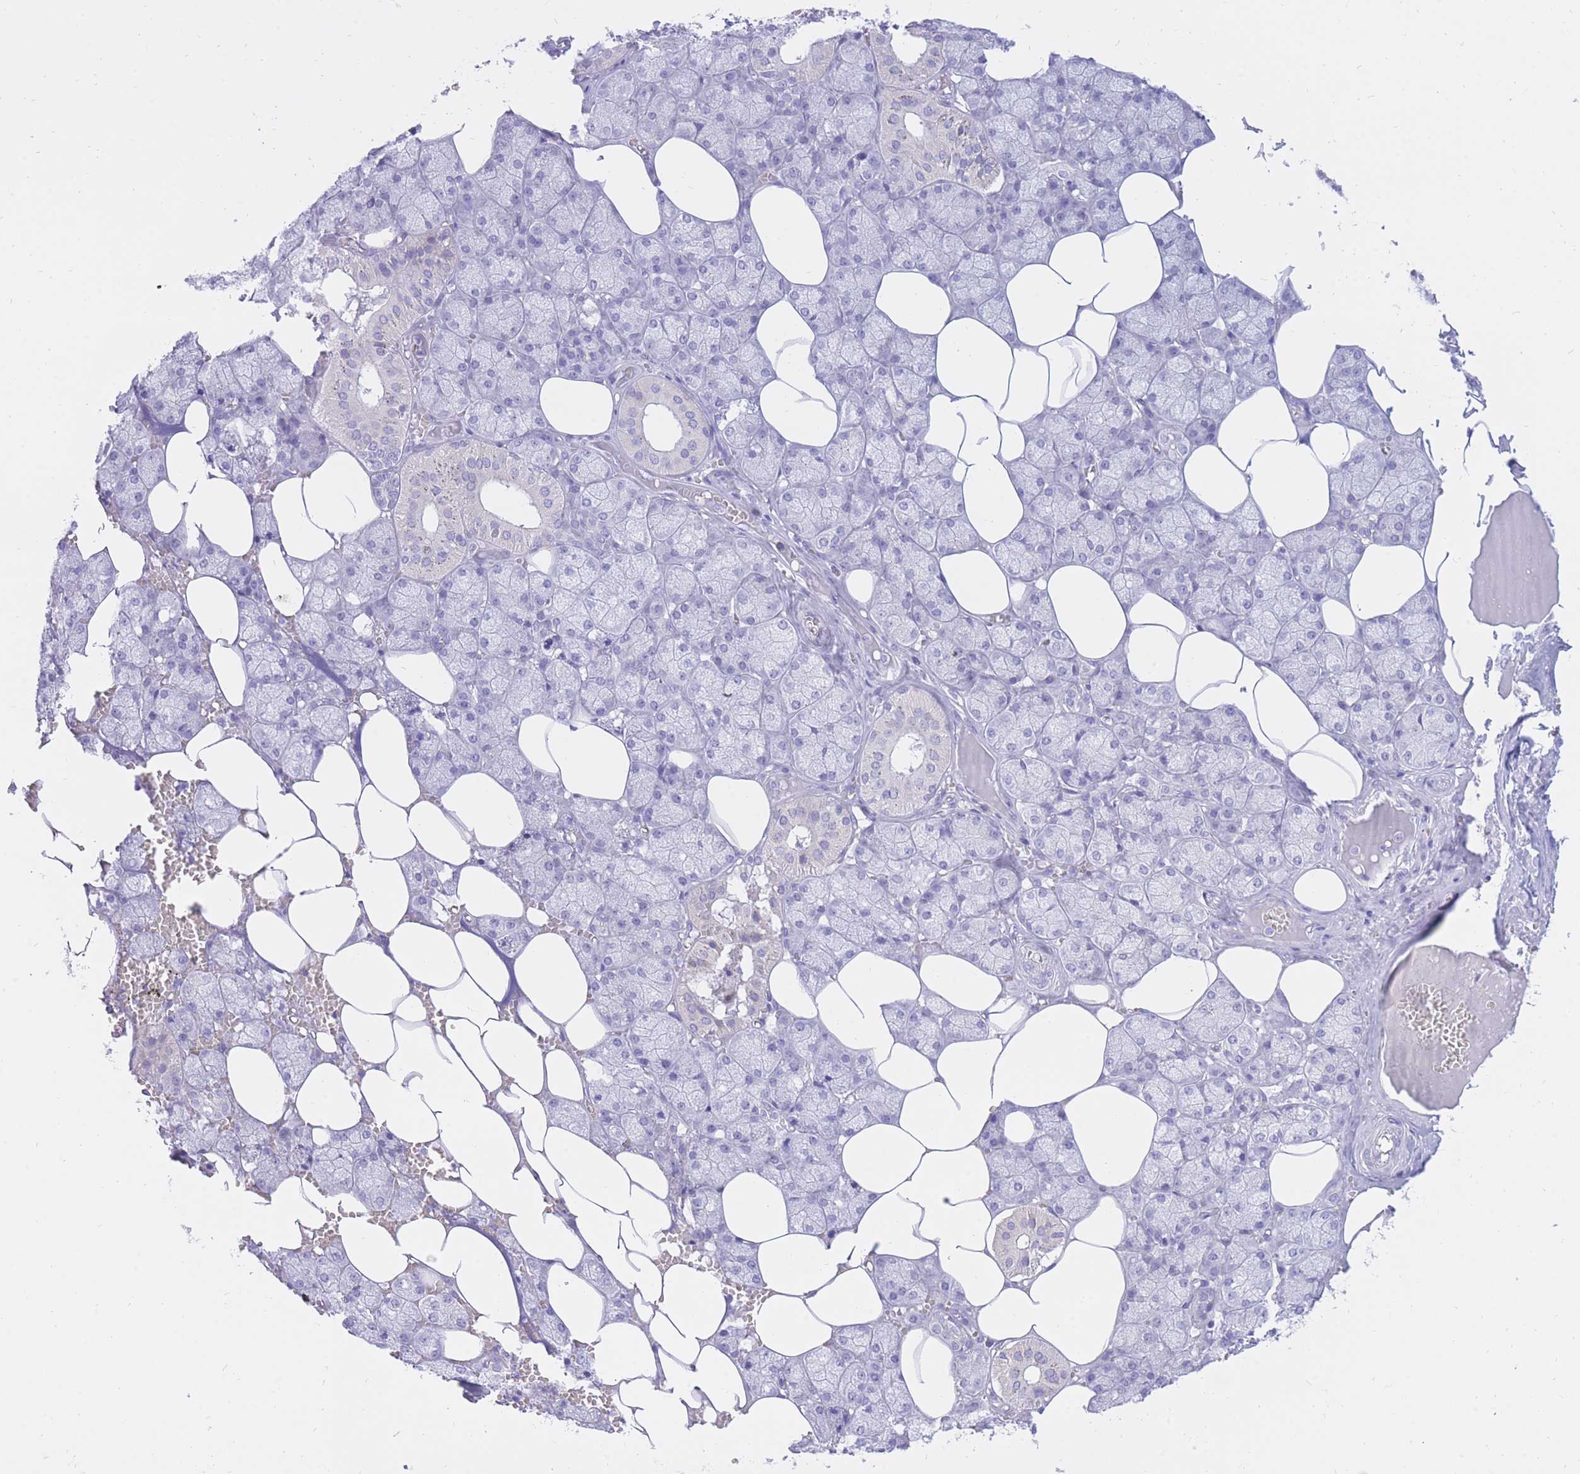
{"staining": {"intensity": "negative", "quantity": "none", "location": "none"}, "tissue": "salivary gland", "cell_type": "Glandular cells", "image_type": "normal", "snomed": [{"axis": "morphology", "description": "Normal tissue, NOS"}, {"axis": "topography", "description": "Salivary gland"}], "caption": "Immunohistochemistry histopathology image of benign salivary gland stained for a protein (brown), which displays no expression in glandular cells.", "gene": "SSUH2", "patient": {"sex": "male", "age": 62}}